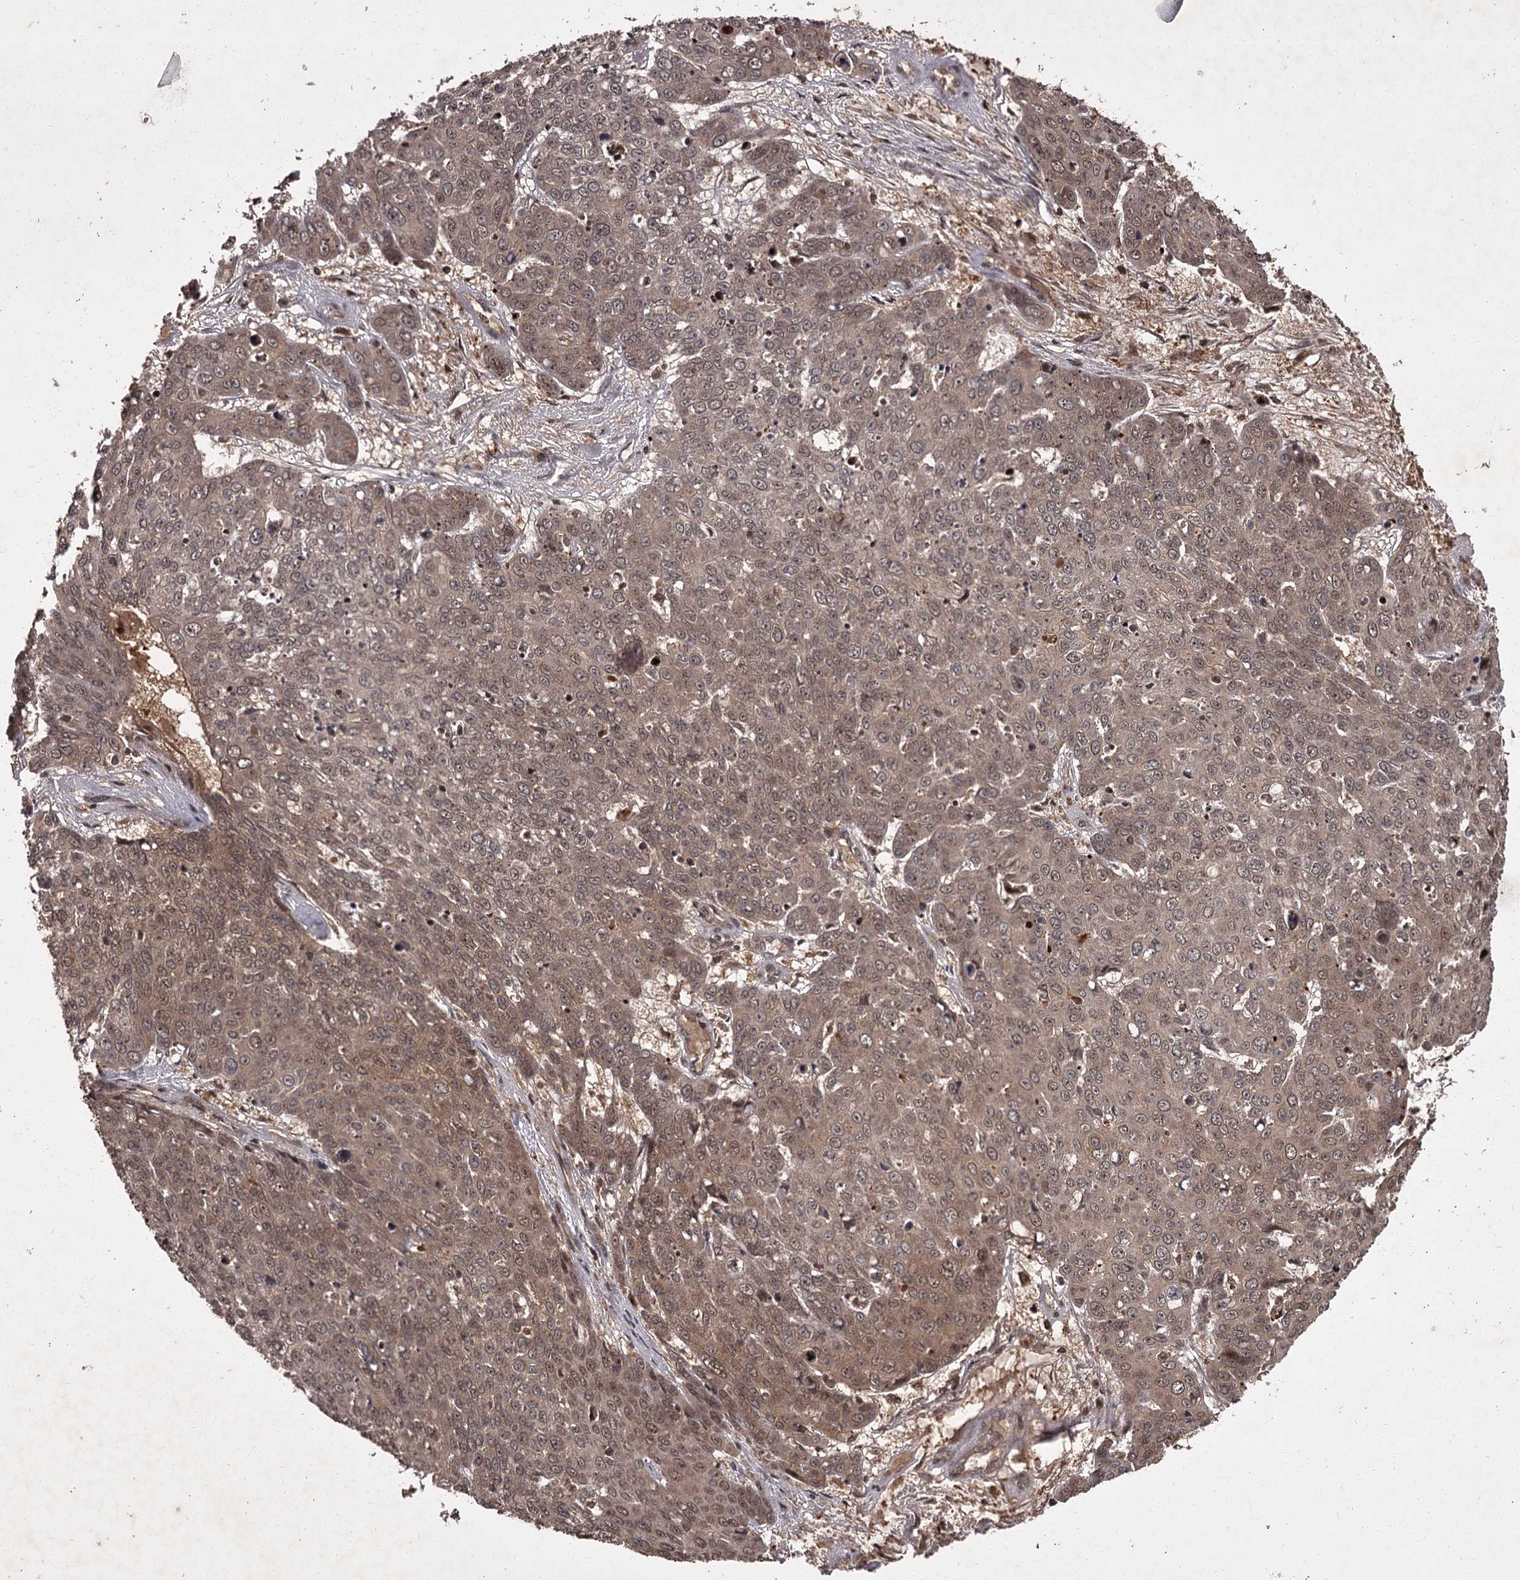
{"staining": {"intensity": "moderate", "quantity": "25%-75%", "location": "cytoplasmic/membranous,nuclear"}, "tissue": "skin cancer", "cell_type": "Tumor cells", "image_type": "cancer", "snomed": [{"axis": "morphology", "description": "Squamous cell carcinoma, NOS"}, {"axis": "topography", "description": "Skin"}], "caption": "Skin squamous cell carcinoma stained for a protein demonstrates moderate cytoplasmic/membranous and nuclear positivity in tumor cells. (brown staining indicates protein expression, while blue staining denotes nuclei).", "gene": "TBC1D23", "patient": {"sex": "male", "age": 71}}